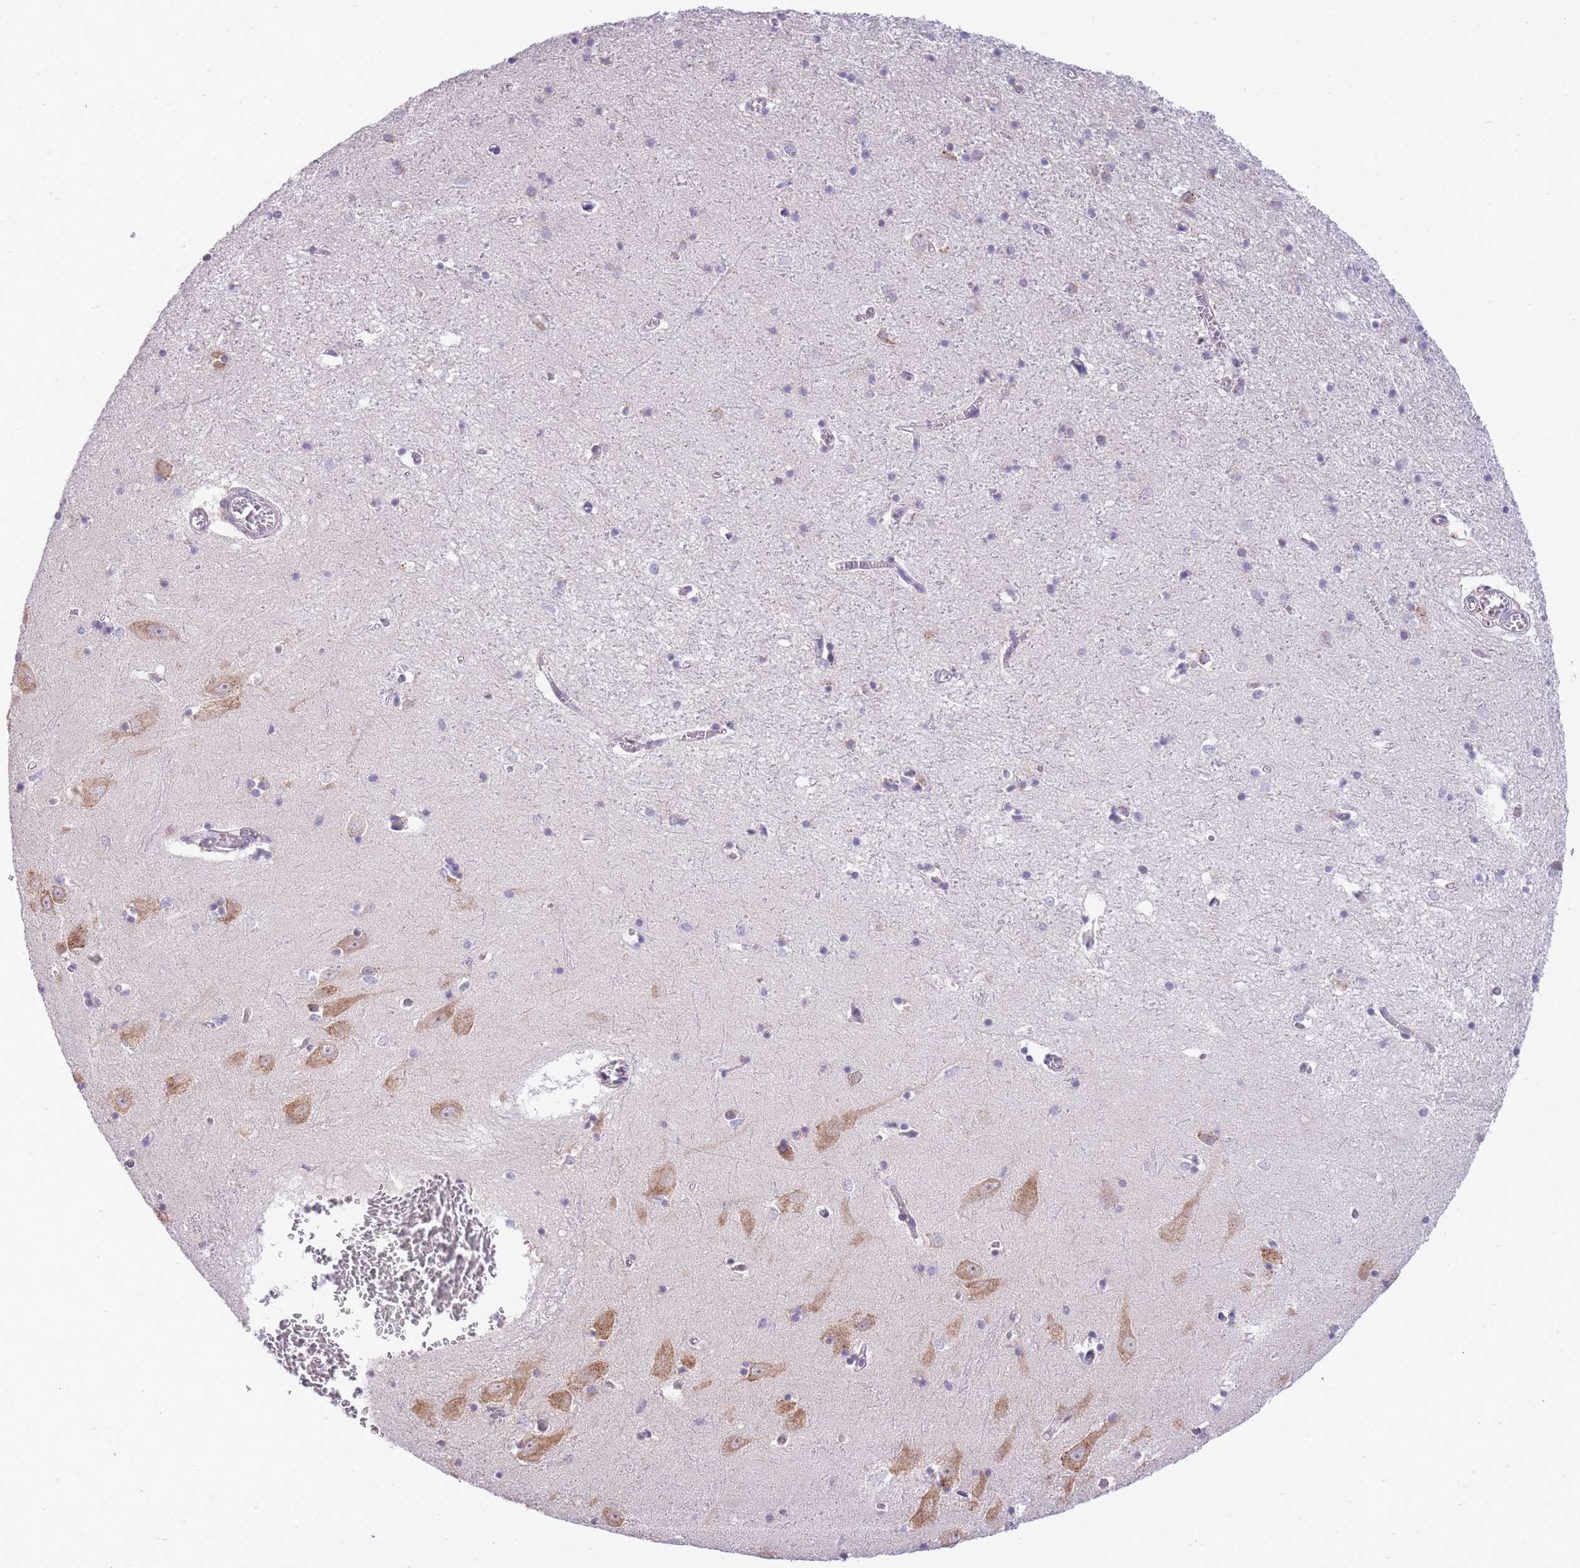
{"staining": {"intensity": "moderate", "quantity": "25%-75%", "location": "cytoplasmic/membranous"}, "tissue": "hippocampus", "cell_type": "Glial cells", "image_type": "normal", "snomed": [{"axis": "morphology", "description": "Normal tissue, NOS"}, {"axis": "topography", "description": "Hippocampus"}], "caption": "An IHC micrograph of benign tissue is shown. Protein staining in brown highlights moderate cytoplasmic/membranous positivity in hippocampus within glial cells. (Brightfield microscopy of DAB IHC at high magnification).", "gene": "EXOSC8", "patient": {"sex": "male", "age": 70}}